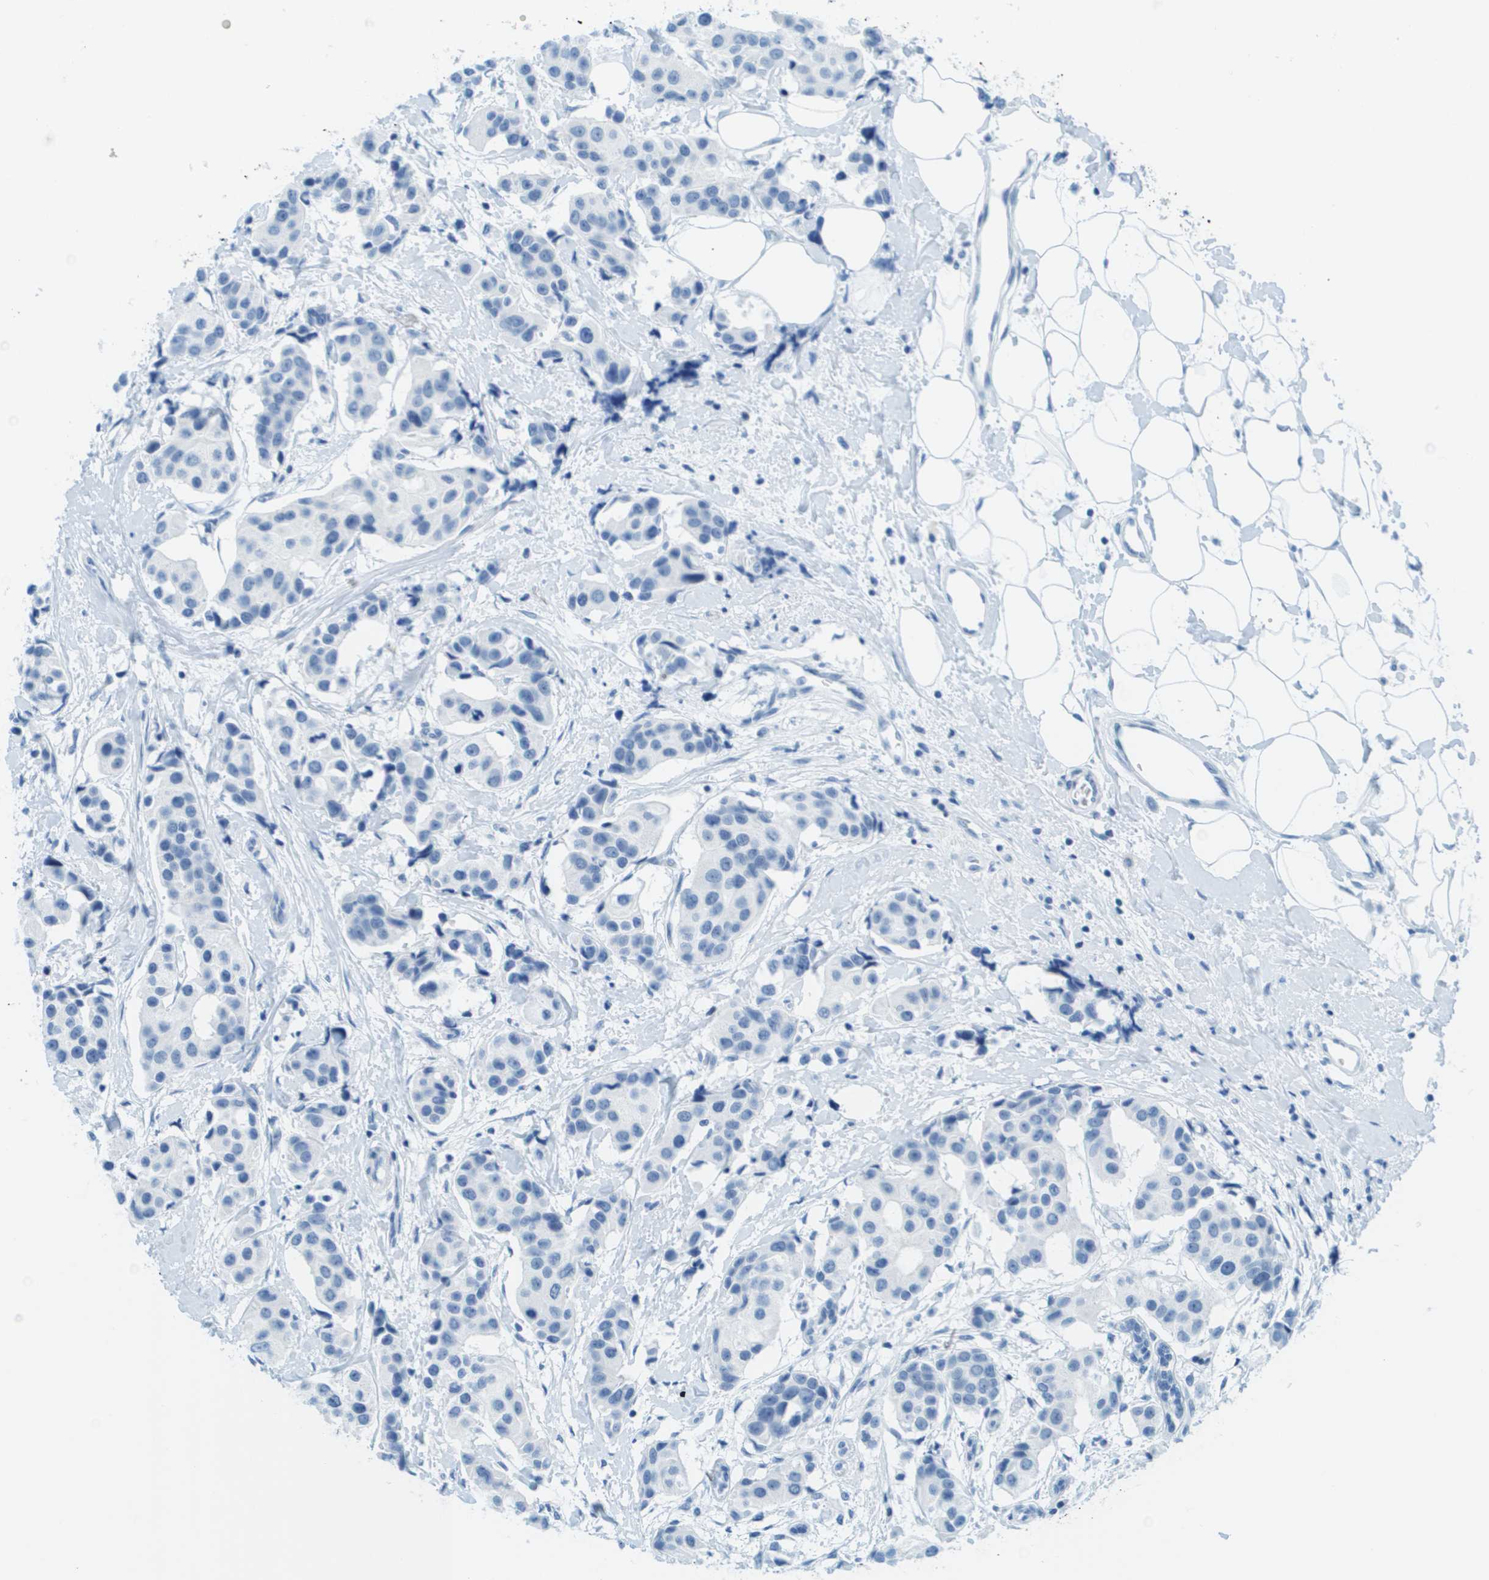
{"staining": {"intensity": "negative", "quantity": "none", "location": "none"}, "tissue": "breast cancer", "cell_type": "Tumor cells", "image_type": "cancer", "snomed": [{"axis": "morphology", "description": "Normal tissue, NOS"}, {"axis": "morphology", "description": "Duct carcinoma"}, {"axis": "topography", "description": "Breast"}], "caption": "Tumor cells show no significant protein positivity in breast cancer (intraductal carcinoma).", "gene": "CDHR2", "patient": {"sex": "female", "age": 39}}